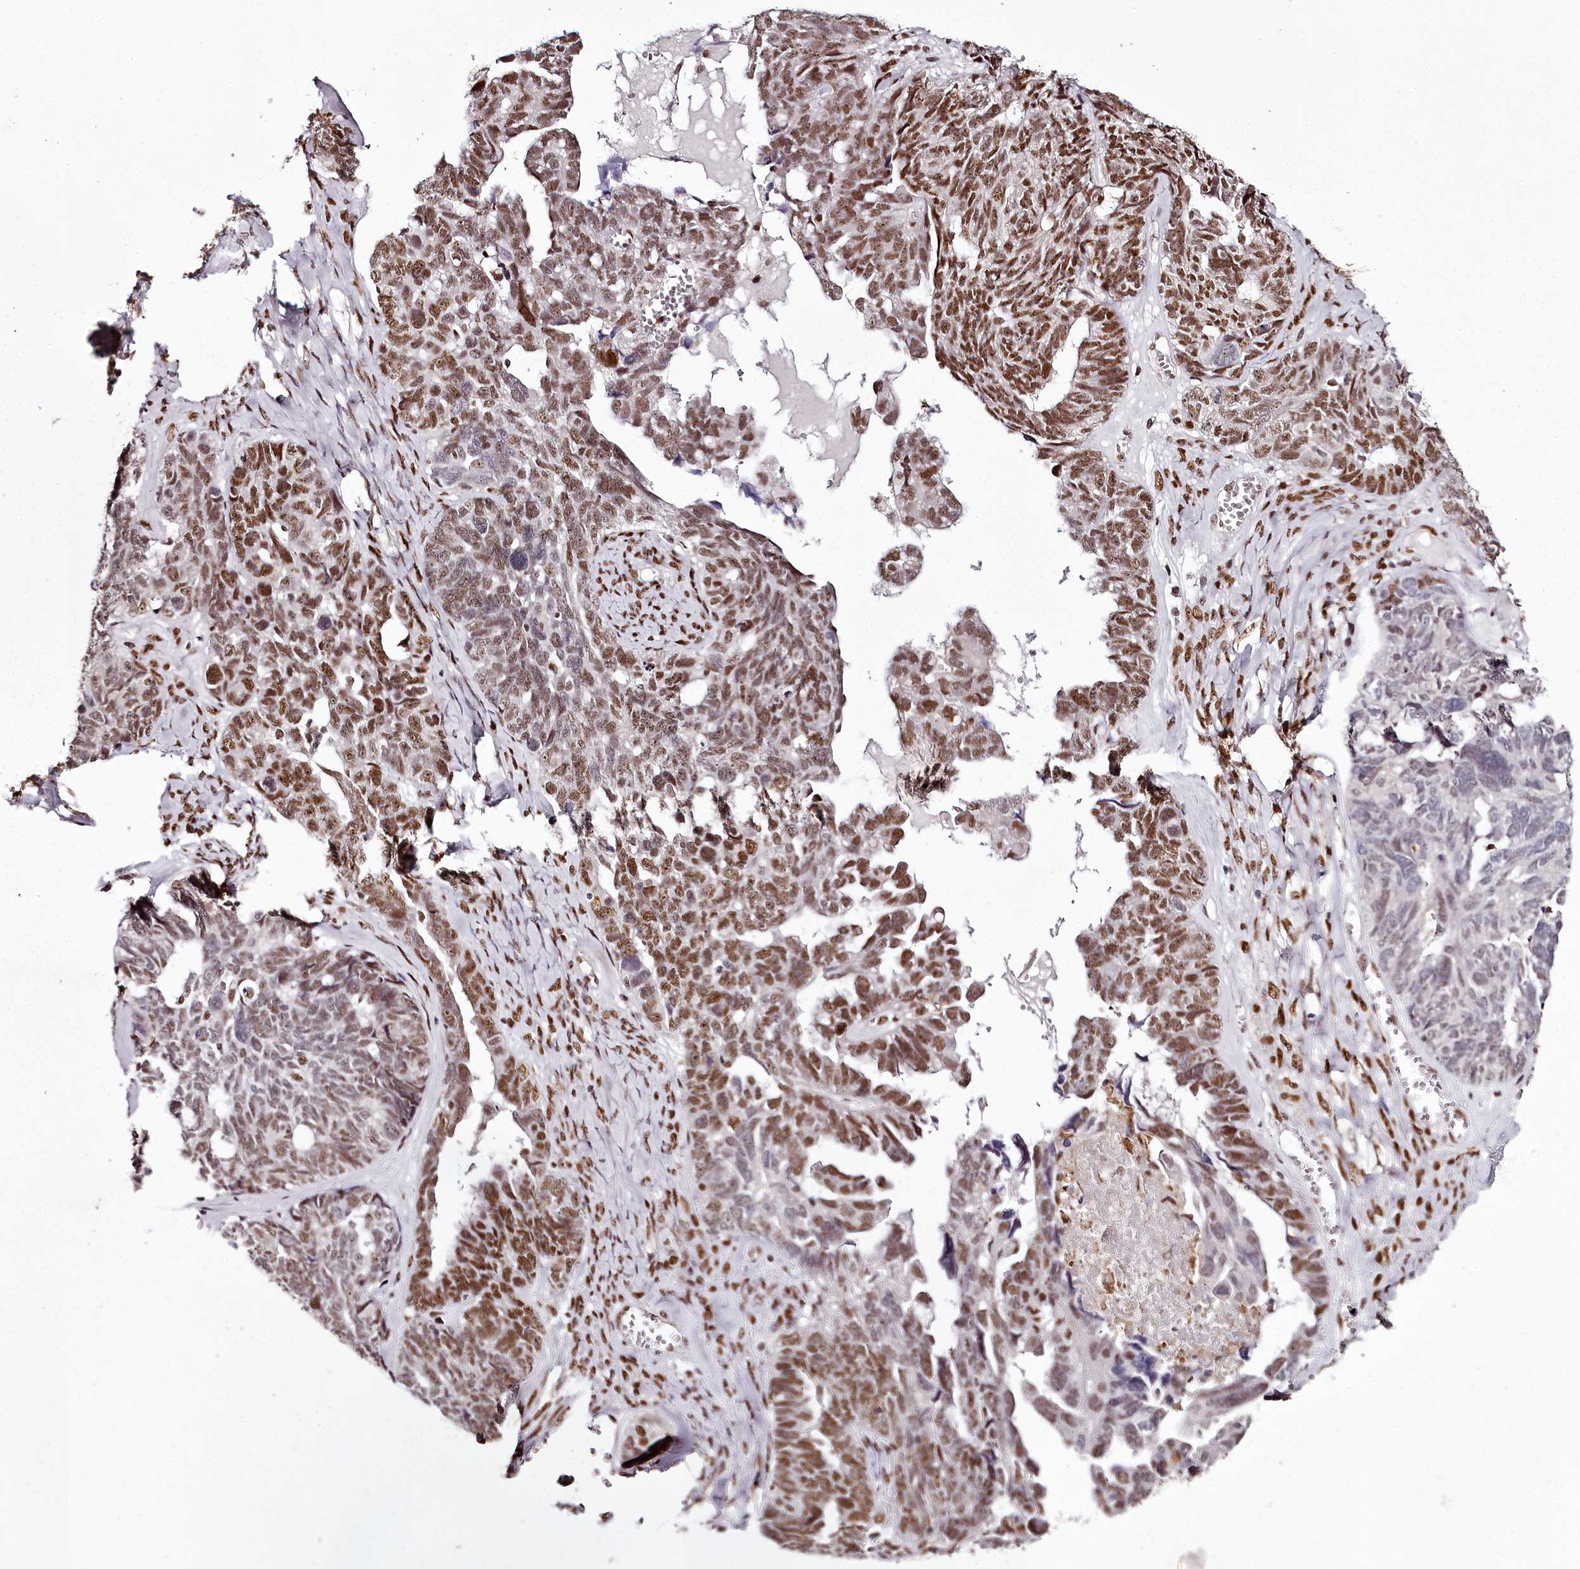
{"staining": {"intensity": "moderate", "quantity": ">75%", "location": "nuclear"}, "tissue": "ovarian cancer", "cell_type": "Tumor cells", "image_type": "cancer", "snomed": [{"axis": "morphology", "description": "Cystadenocarcinoma, serous, NOS"}, {"axis": "topography", "description": "Ovary"}], "caption": "Serous cystadenocarcinoma (ovarian) was stained to show a protein in brown. There is medium levels of moderate nuclear positivity in about >75% of tumor cells. (DAB (3,3'-diaminobenzidine) = brown stain, brightfield microscopy at high magnification).", "gene": "PSPC1", "patient": {"sex": "female", "age": 79}}